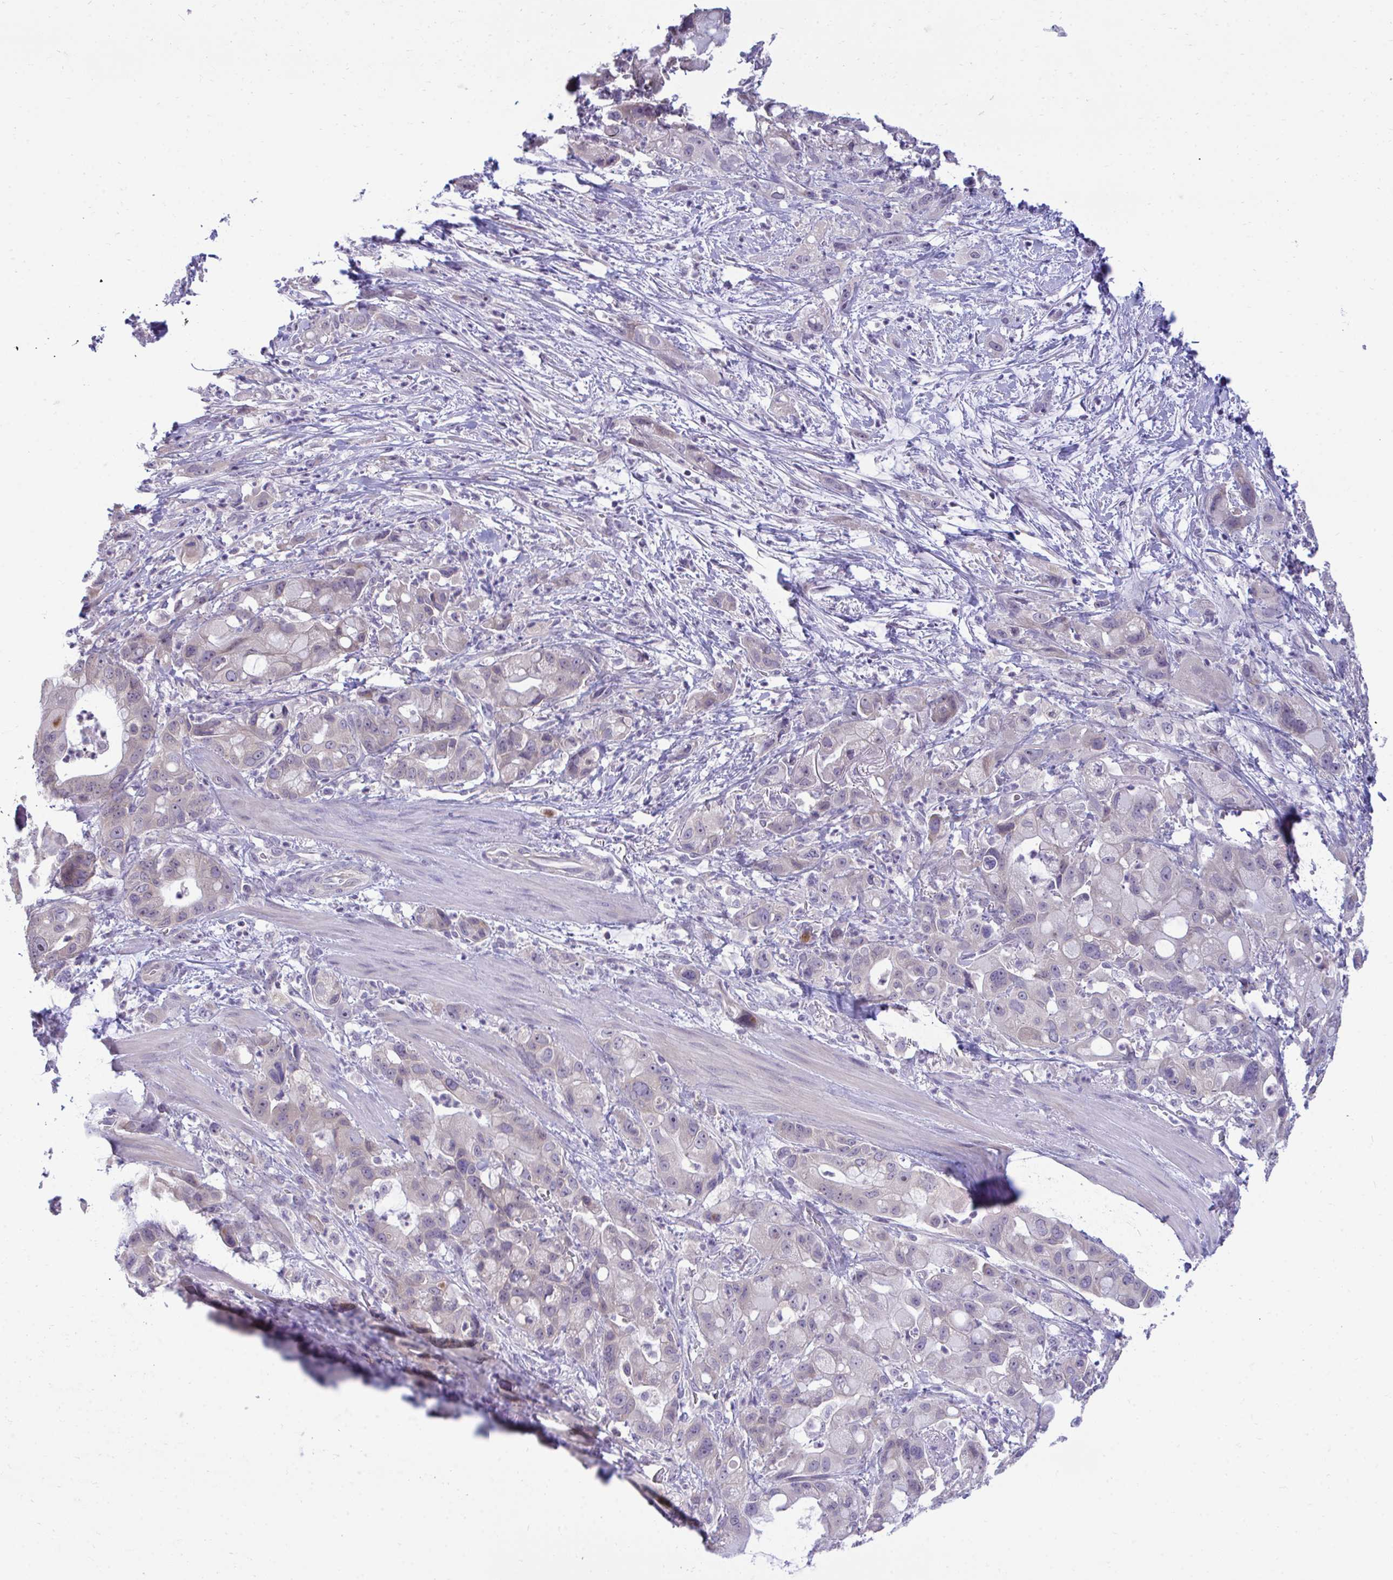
{"staining": {"intensity": "negative", "quantity": "none", "location": "none"}, "tissue": "pancreatic cancer", "cell_type": "Tumor cells", "image_type": "cancer", "snomed": [{"axis": "morphology", "description": "Adenocarcinoma, NOS"}, {"axis": "topography", "description": "Pancreas"}], "caption": "A photomicrograph of pancreatic cancer stained for a protein reveals no brown staining in tumor cells.", "gene": "PIGK", "patient": {"sex": "male", "age": 68}}